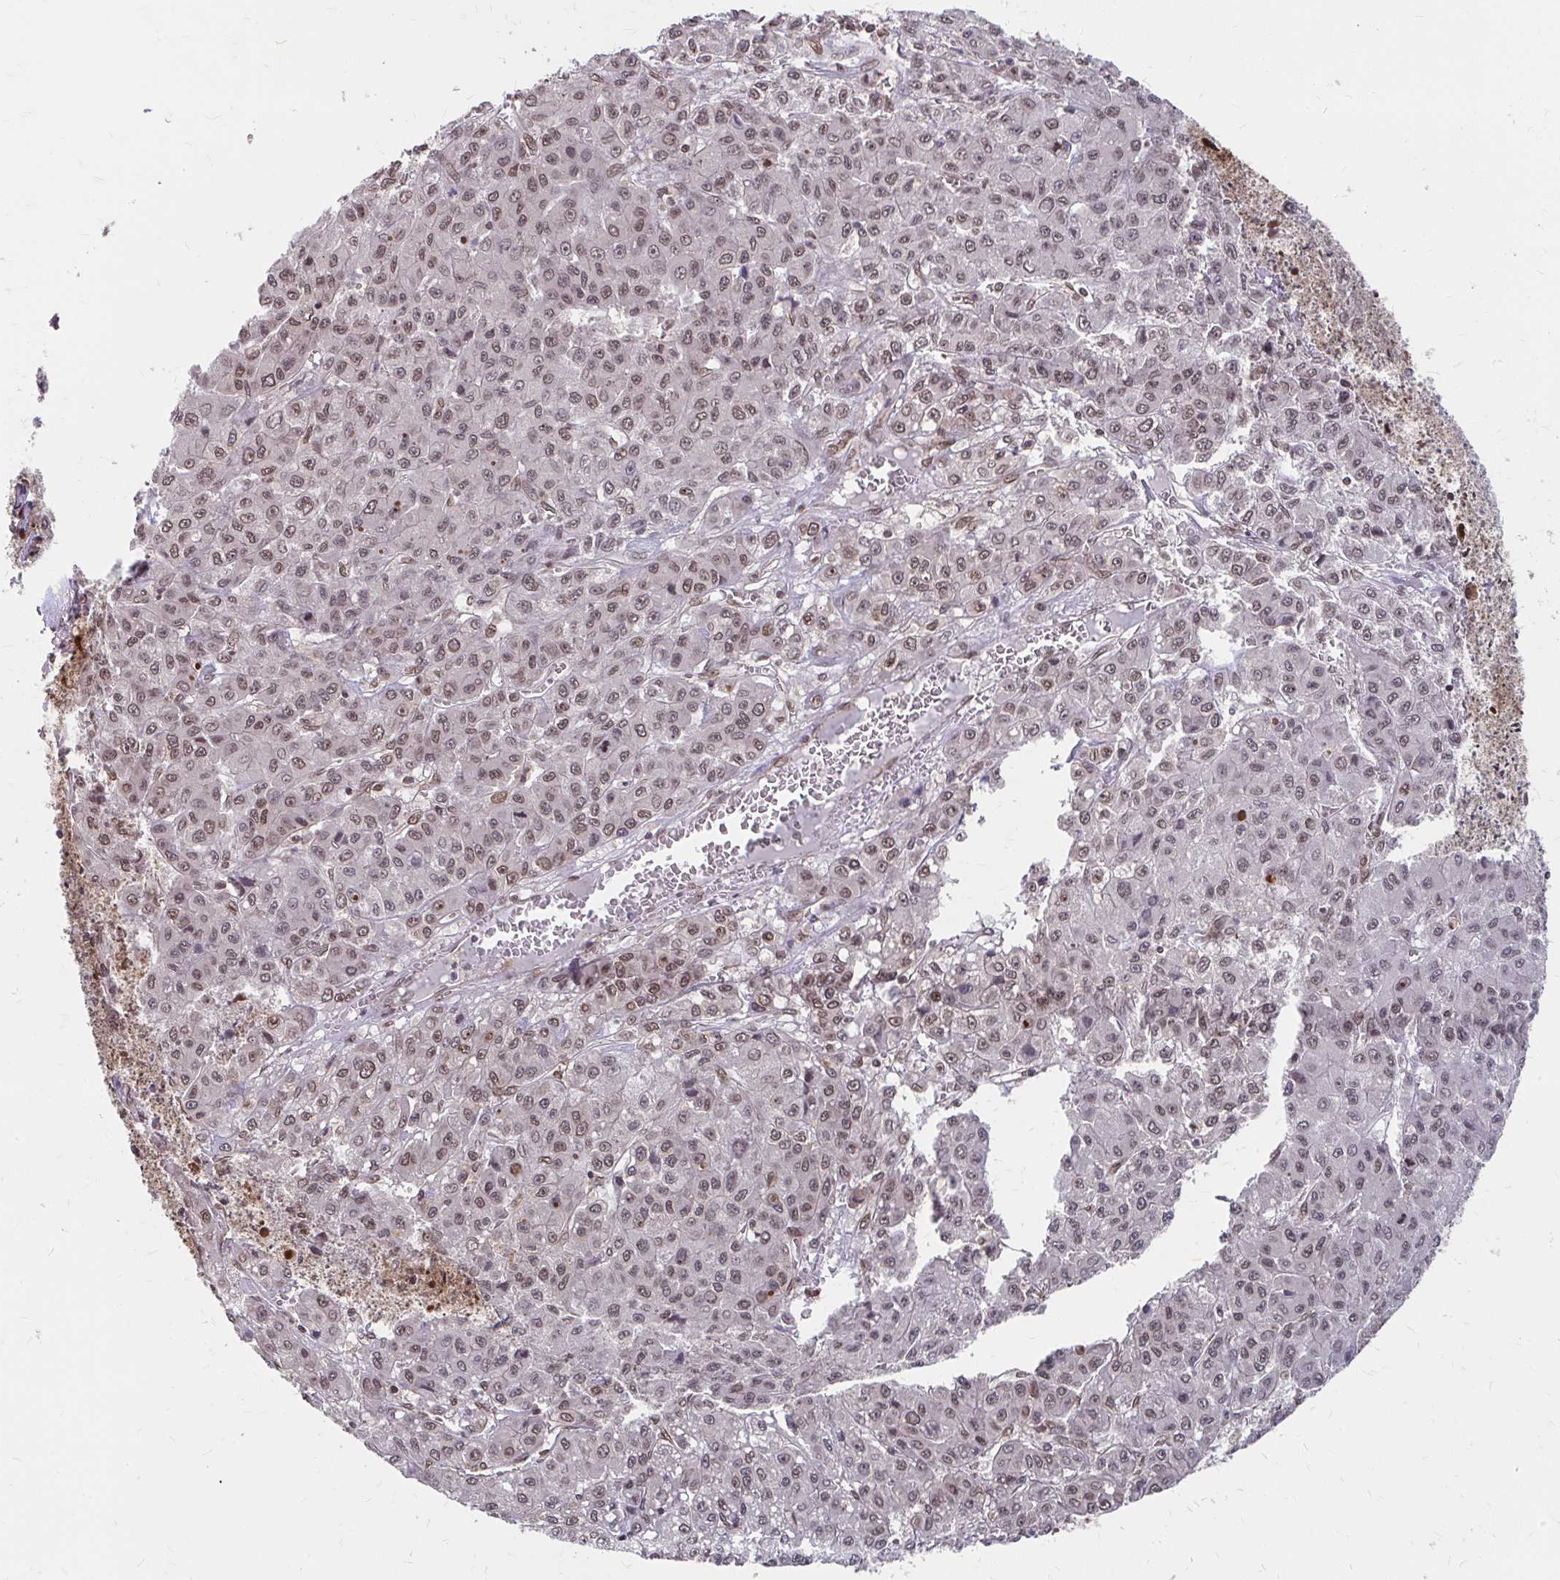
{"staining": {"intensity": "weak", "quantity": "25%-75%", "location": "cytoplasmic/membranous,nuclear"}, "tissue": "liver cancer", "cell_type": "Tumor cells", "image_type": "cancer", "snomed": [{"axis": "morphology", "description": "Carcinoma, Hepatocellular, NOS"}, {"axis": "topography", "description": "Liver"}], "caption": "Hepatocellular carcinoma (liver) tissue reveals weak cytoplasmic/membranous and nuclear positivity in about 25%-75% of tumor cells, visualized by immunohistochemistry.", "gene": "XPO1", "patient": {"sex": "male", "age": 70}}